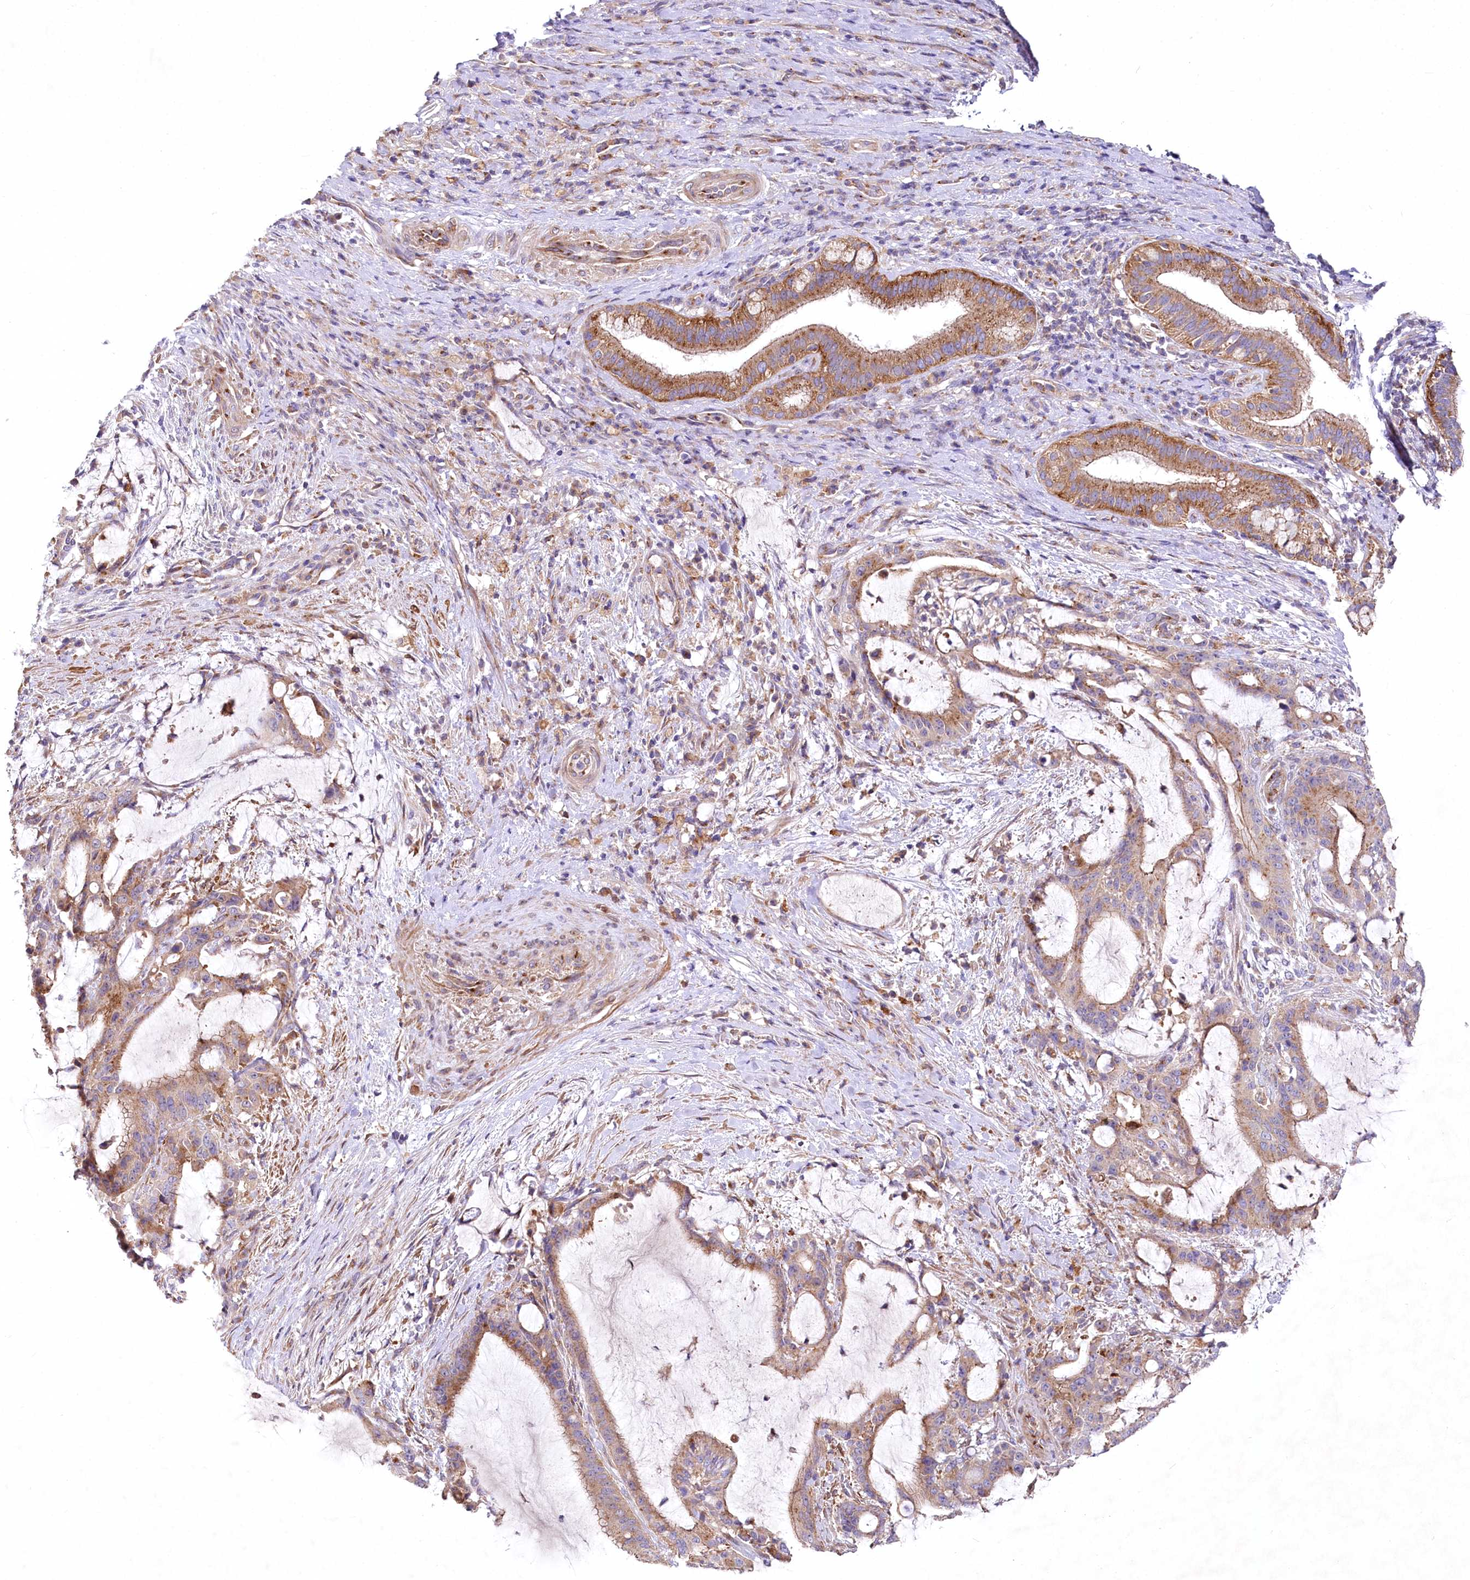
{"staining": {"intensity": "moderate", "quantity": ">75%", "location": "cytoplasmic/membranous"}, "tissue": "liver cancer", "cell_type": "Tumor cells", "image_type": "cancer", "snomed": [{"axis": "morphology", "description": "Normal tissue, NOS"}, {"axis": "morphology", "description": "Cholangiocarcinoma"}, {"axis": "topography", "description": "Liver"}, {"axis": "topography", "description": "Peripheral nerve tissue"}], "caption": "Immunohistochemistry (IHC) of cholangiocarcinoma (liver) shows medium levels of moderate cytoplasmic/membranous positivity in about >75% of tumor cells. Using DAB (3,3'-diaminobenzidine) (brown) and hematoxylin (blue) stains, captured at high magnification using brightfield microscopy.", "gene": "STX6", "patient": {"sex": "female", "age": 73}}